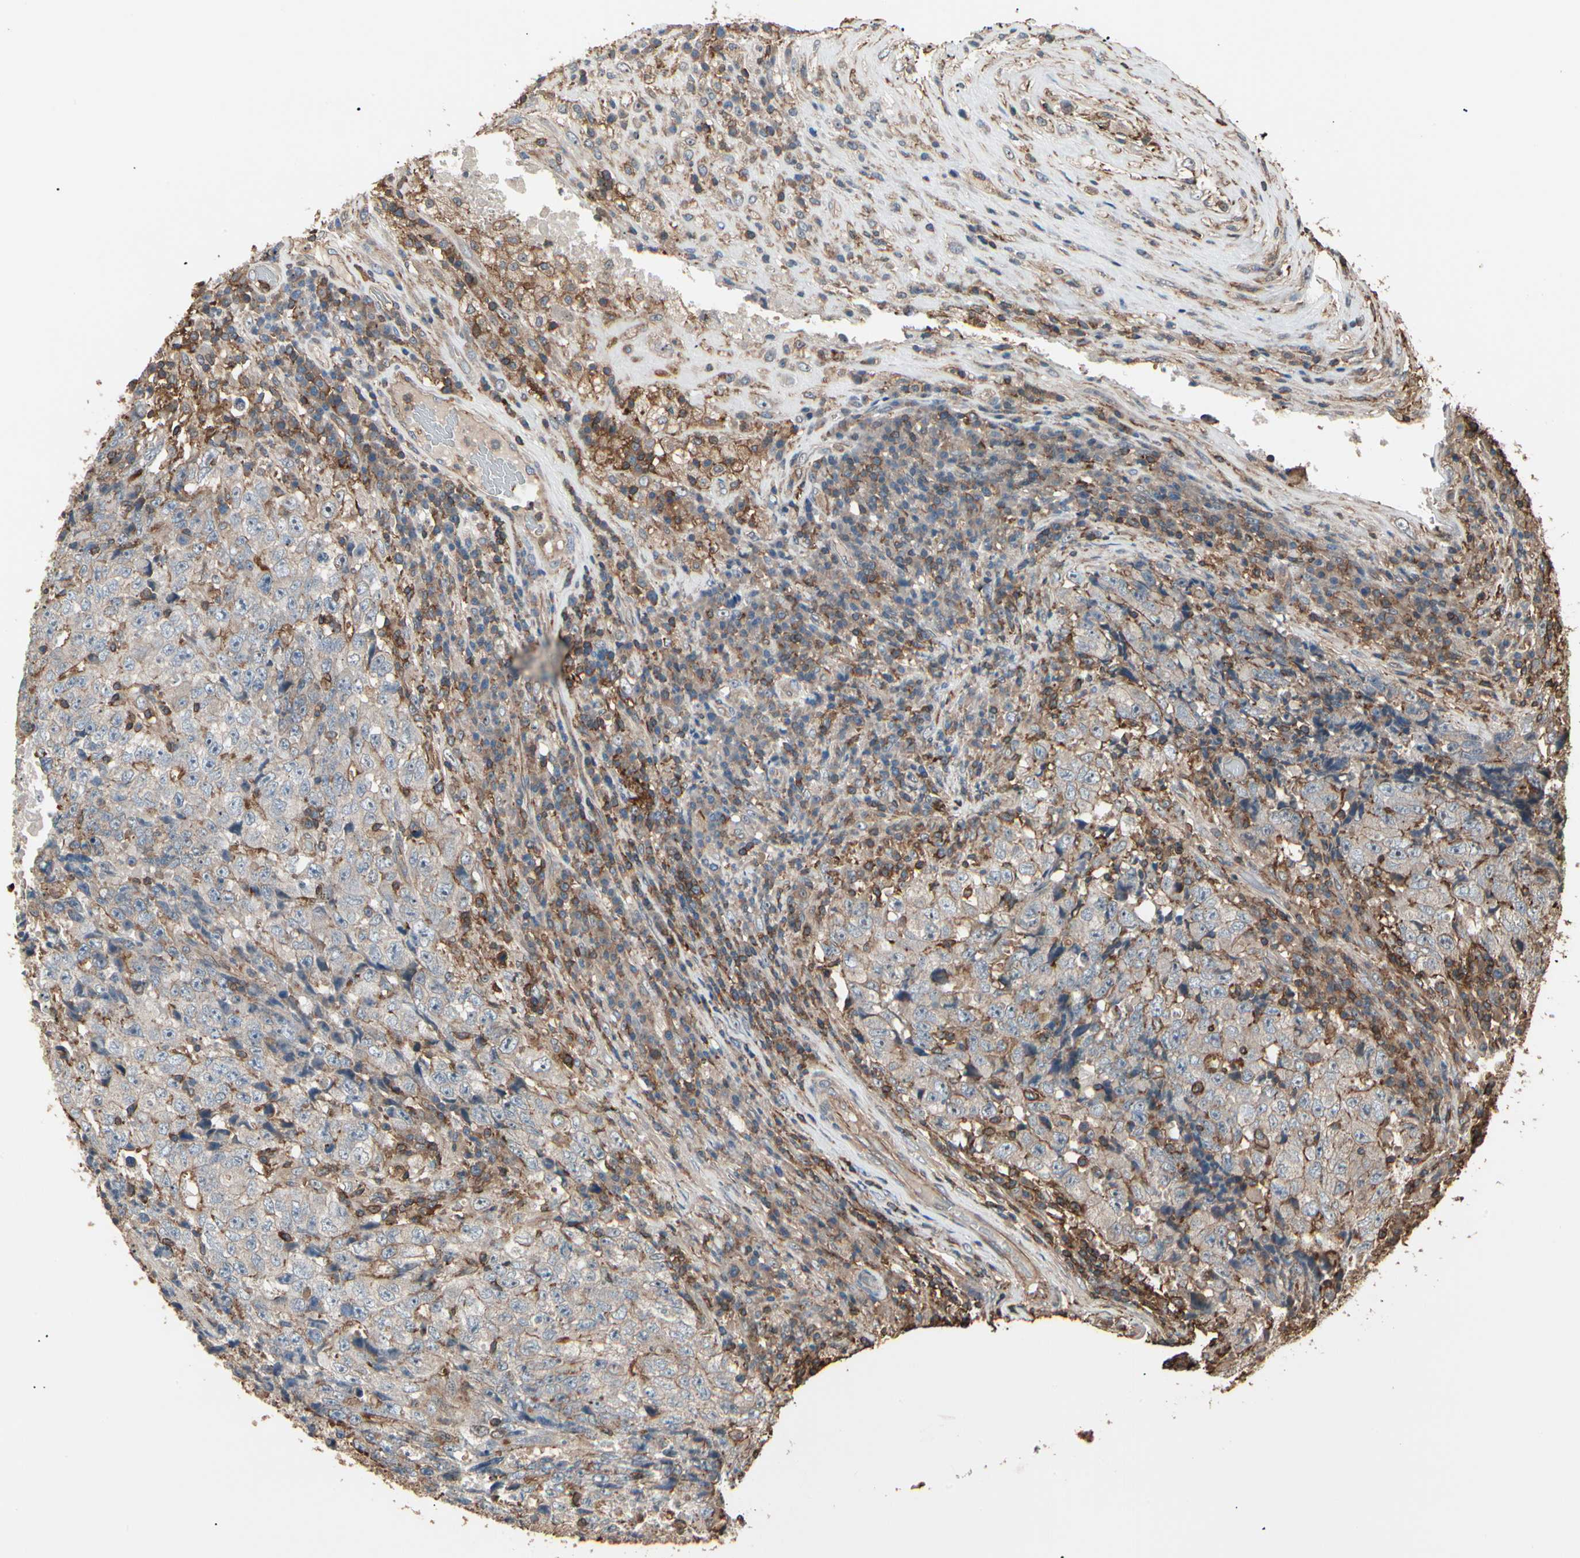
{"staining": {"intensity": "weak", "quantity": "25%-75%", "location": "cytoplasmic/membranous"}, "tissue": "testis cancer", "cell_type": "Tumor cells", "image_type": "cancer", "snomed": [{"axis": "morphology", "description": "Necrosis, NOS"}, {"axis": "morphology", "description": "Carcinoma, Embryonal, NOS"}, {"axis": "topography", "description": "Testis"}], "caption": "Testis cancer (embryonal carcinoma) stained with a protein marker demonstrates weak staining in tumor cells.", "gene": "MAPK13", "patient": {"sex": "male", "age": 19}}